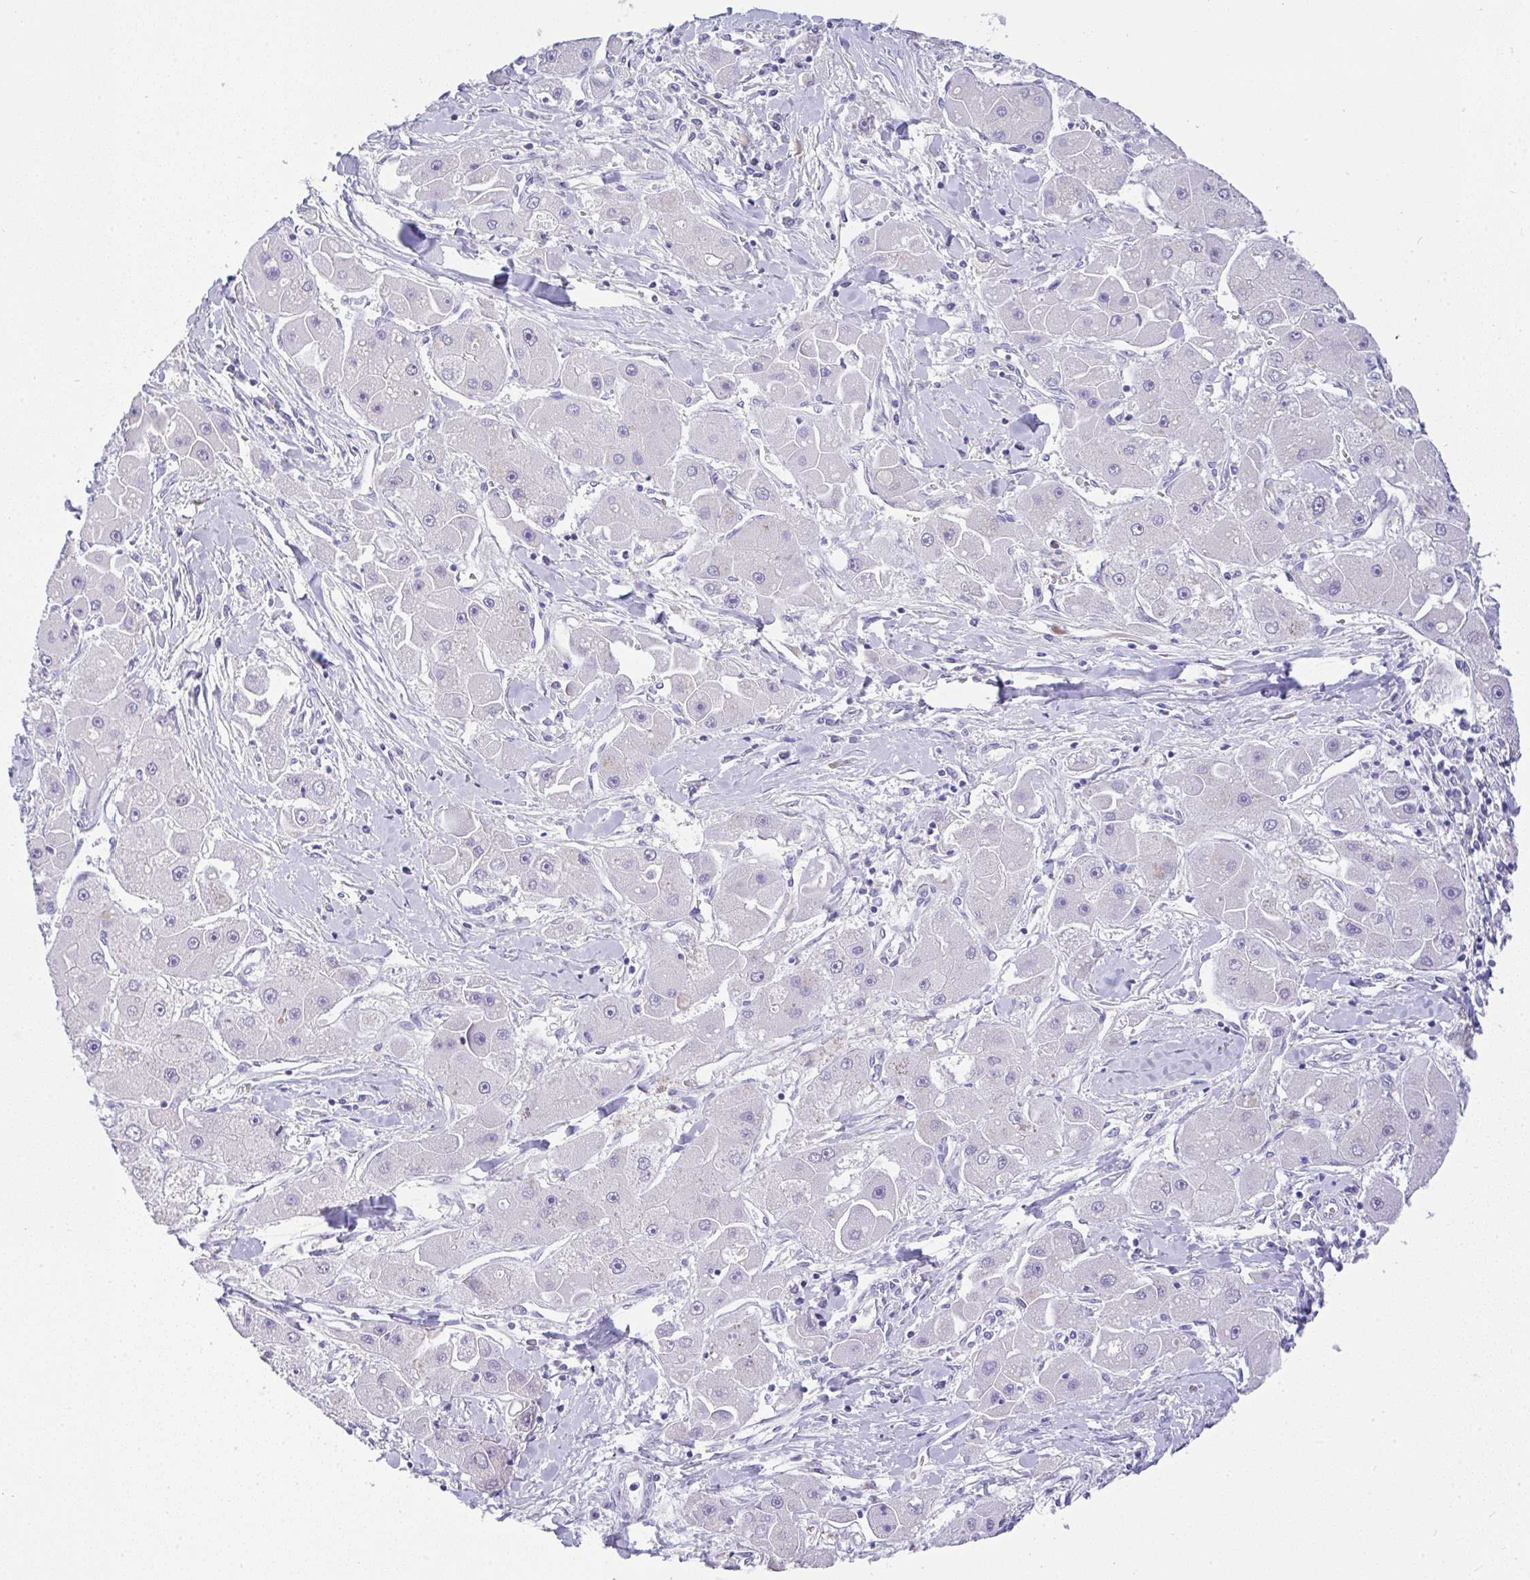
{"staining": {"intensity": "negative", "quantity": "none", "location": "none"}, "tissue": "liver cancer", "cell_type": "Tumor cells", "image_type": "cancer", "snomed": [{"axis": "morphology", "description": "Carcinoma, Hepatocellular, NOS"}, {"axis": "topography", "description": "Liver"}], "caption": "Tumor cells are negative for protein expression in human liver cancer. (DAB (3,3'-diaminobenzidine) IHC, high magnification).", "gene": "FAM177A1", "patient": {"sex": "male", "age": 24}}